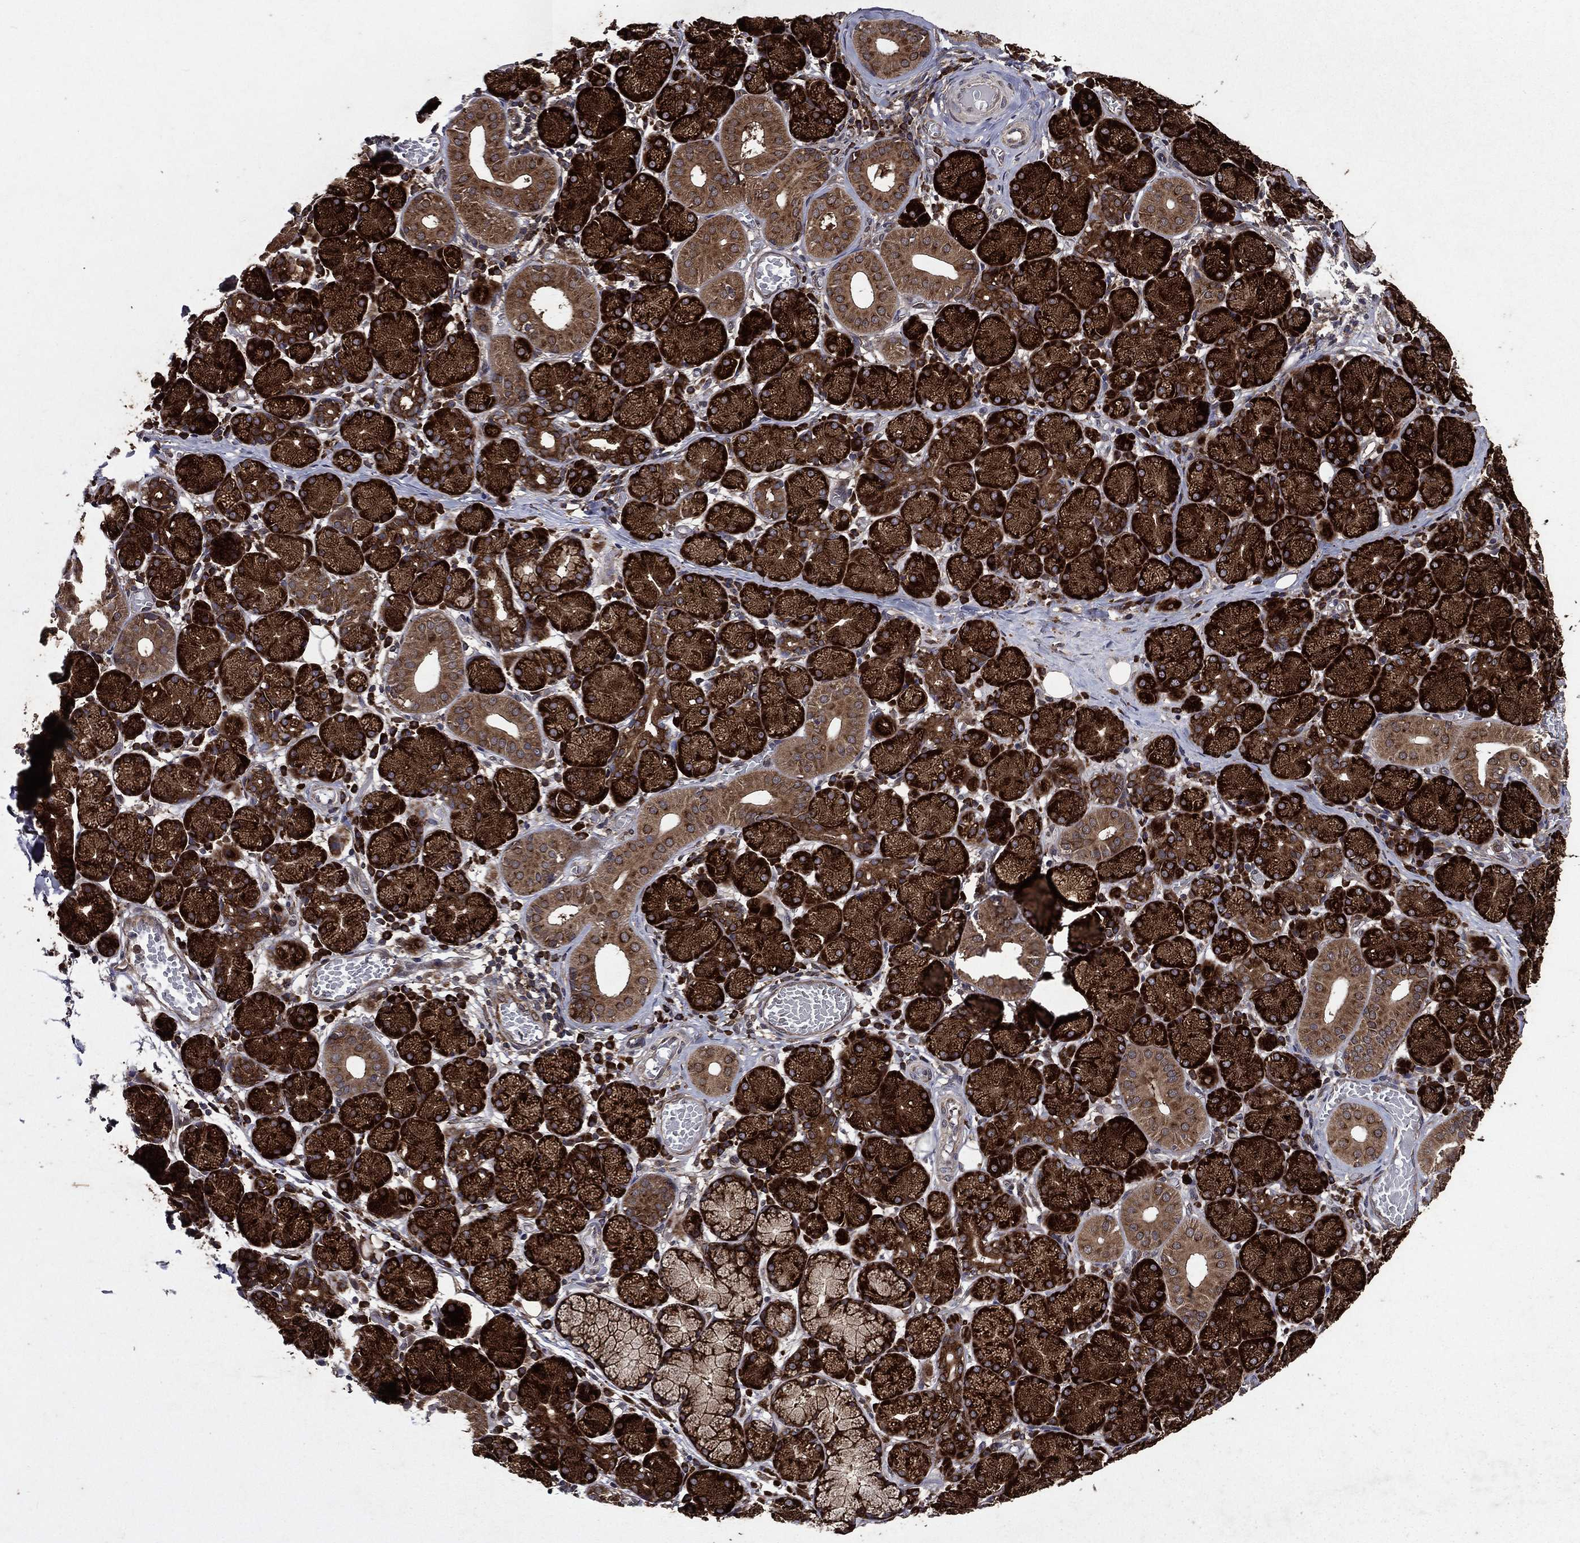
{"staining": {"intensity": "strong", "quantity": ">75%", "location": "cytoplasmic/membranous"}, "tissue": "salivary gland", "cell_type": "Glandular cells", "image_type": "normal", "snomed": [{"axis": "morphology", "description": "Normal tissue, NOS"}, {"axis": "topography", "description": "Salivary gland"}, {"axis": "topography", "description": "Peripheral nerve tissue"}], "caption": "A high-resolution photomicrograph shows immunohistochemistry staining of normal salivary gland, which displays strong cytoplasmic/membranous positivity in approximately >75% of glandular cells.", "gene": "EIF2B4", "patient": {"sex": "female", "age": 24}}